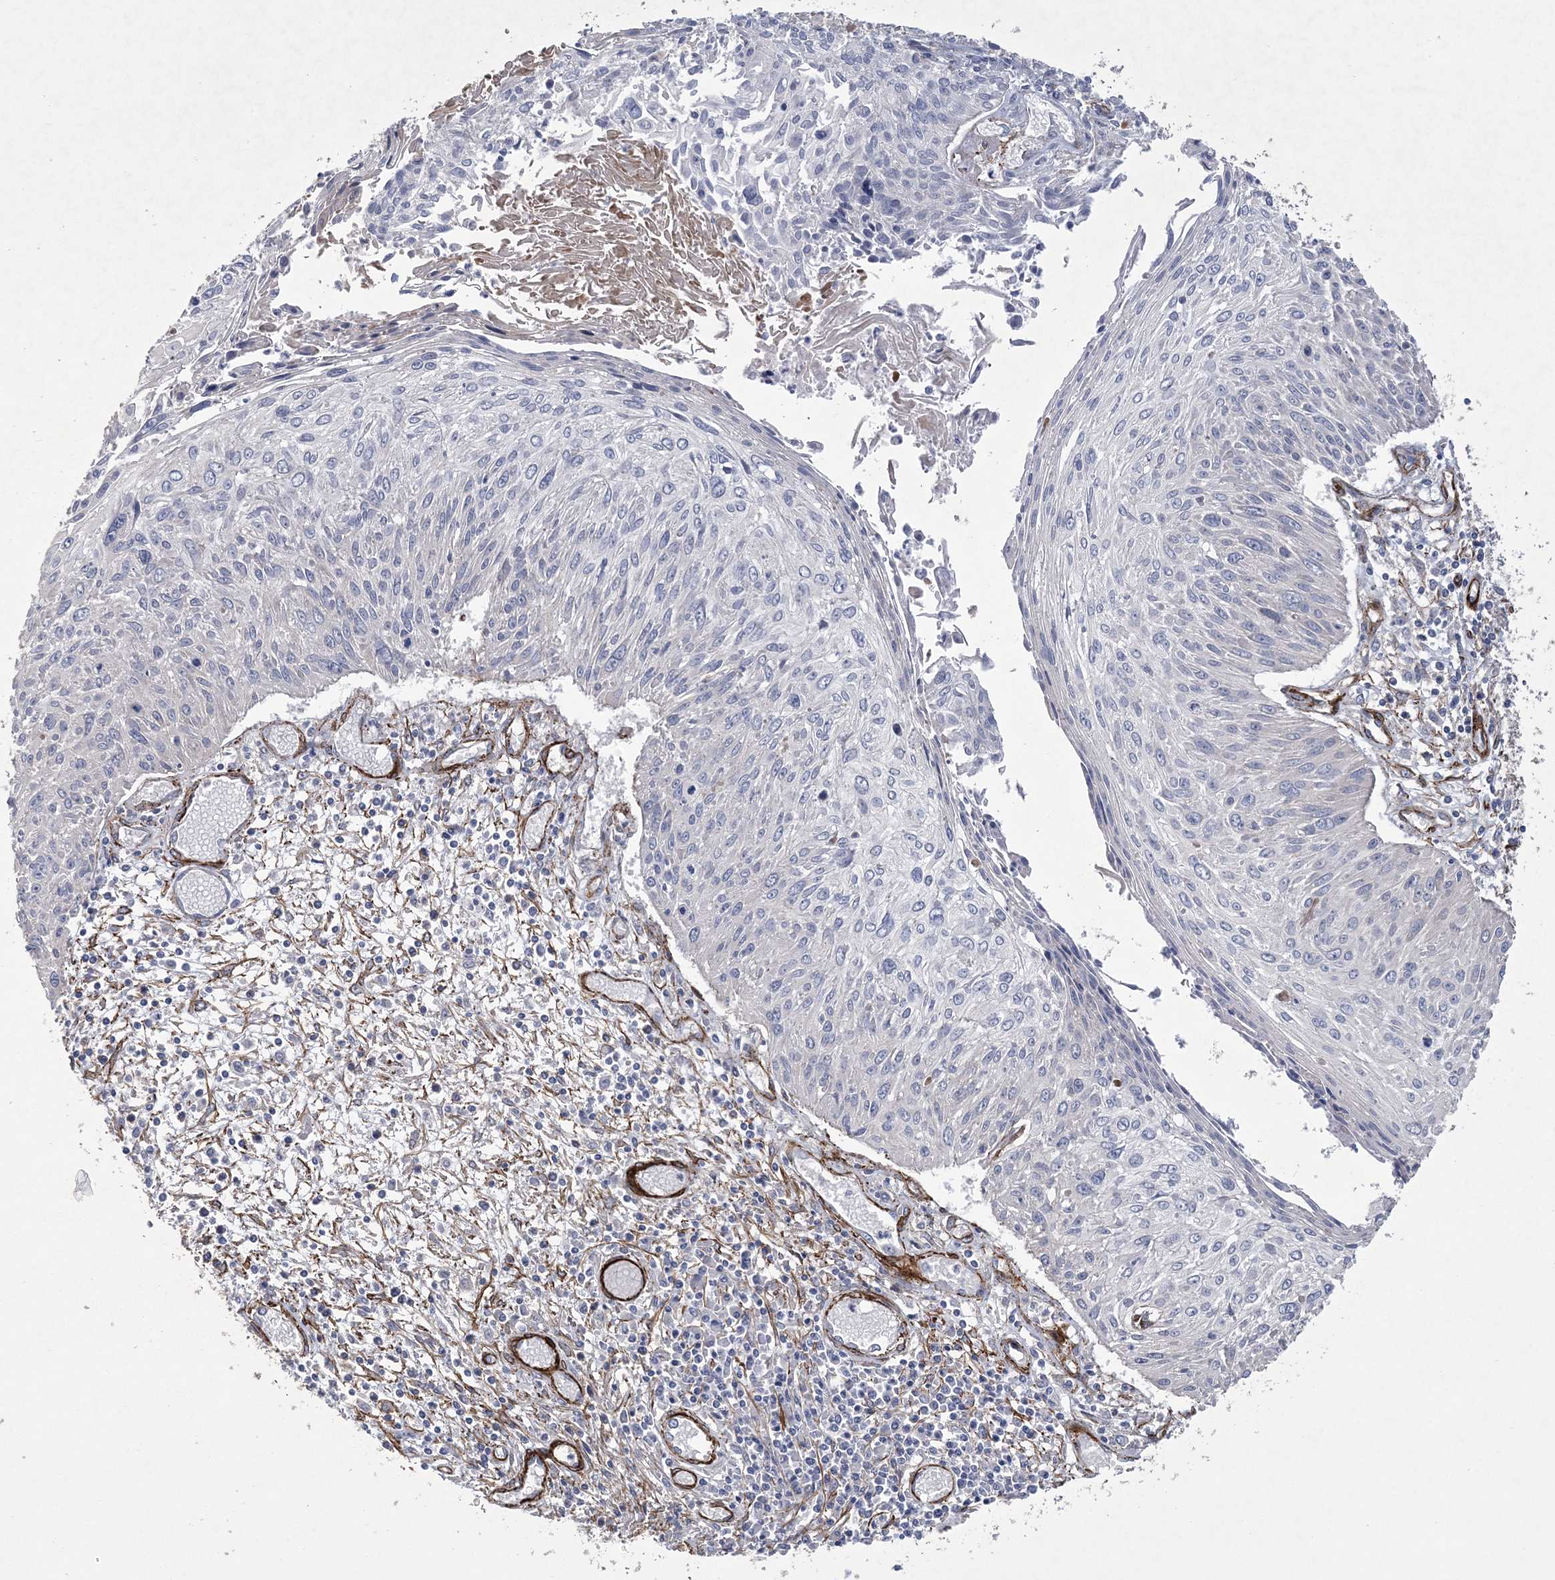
{"staining": {"intensity": "negative", "quantity": "none", "location": "none"}, "tissue": "cervical cancer", "cell_type": "Tumor cells", "image_type": "cancer", "snomed": [{"axis": "morphology", "description": "Squamous cell carcinoma, NOS"}, {"axis": "topography", "description": "Cervix"}], "caption": "IHC of human cervical cancer displays no positivity in tumor cells. The staining is performed using DAB brown chromogen with nuclei counter-stained in using hematoxylin.", "gene": "ARSJ", "patient": {"sex": "female", "age": 51}}